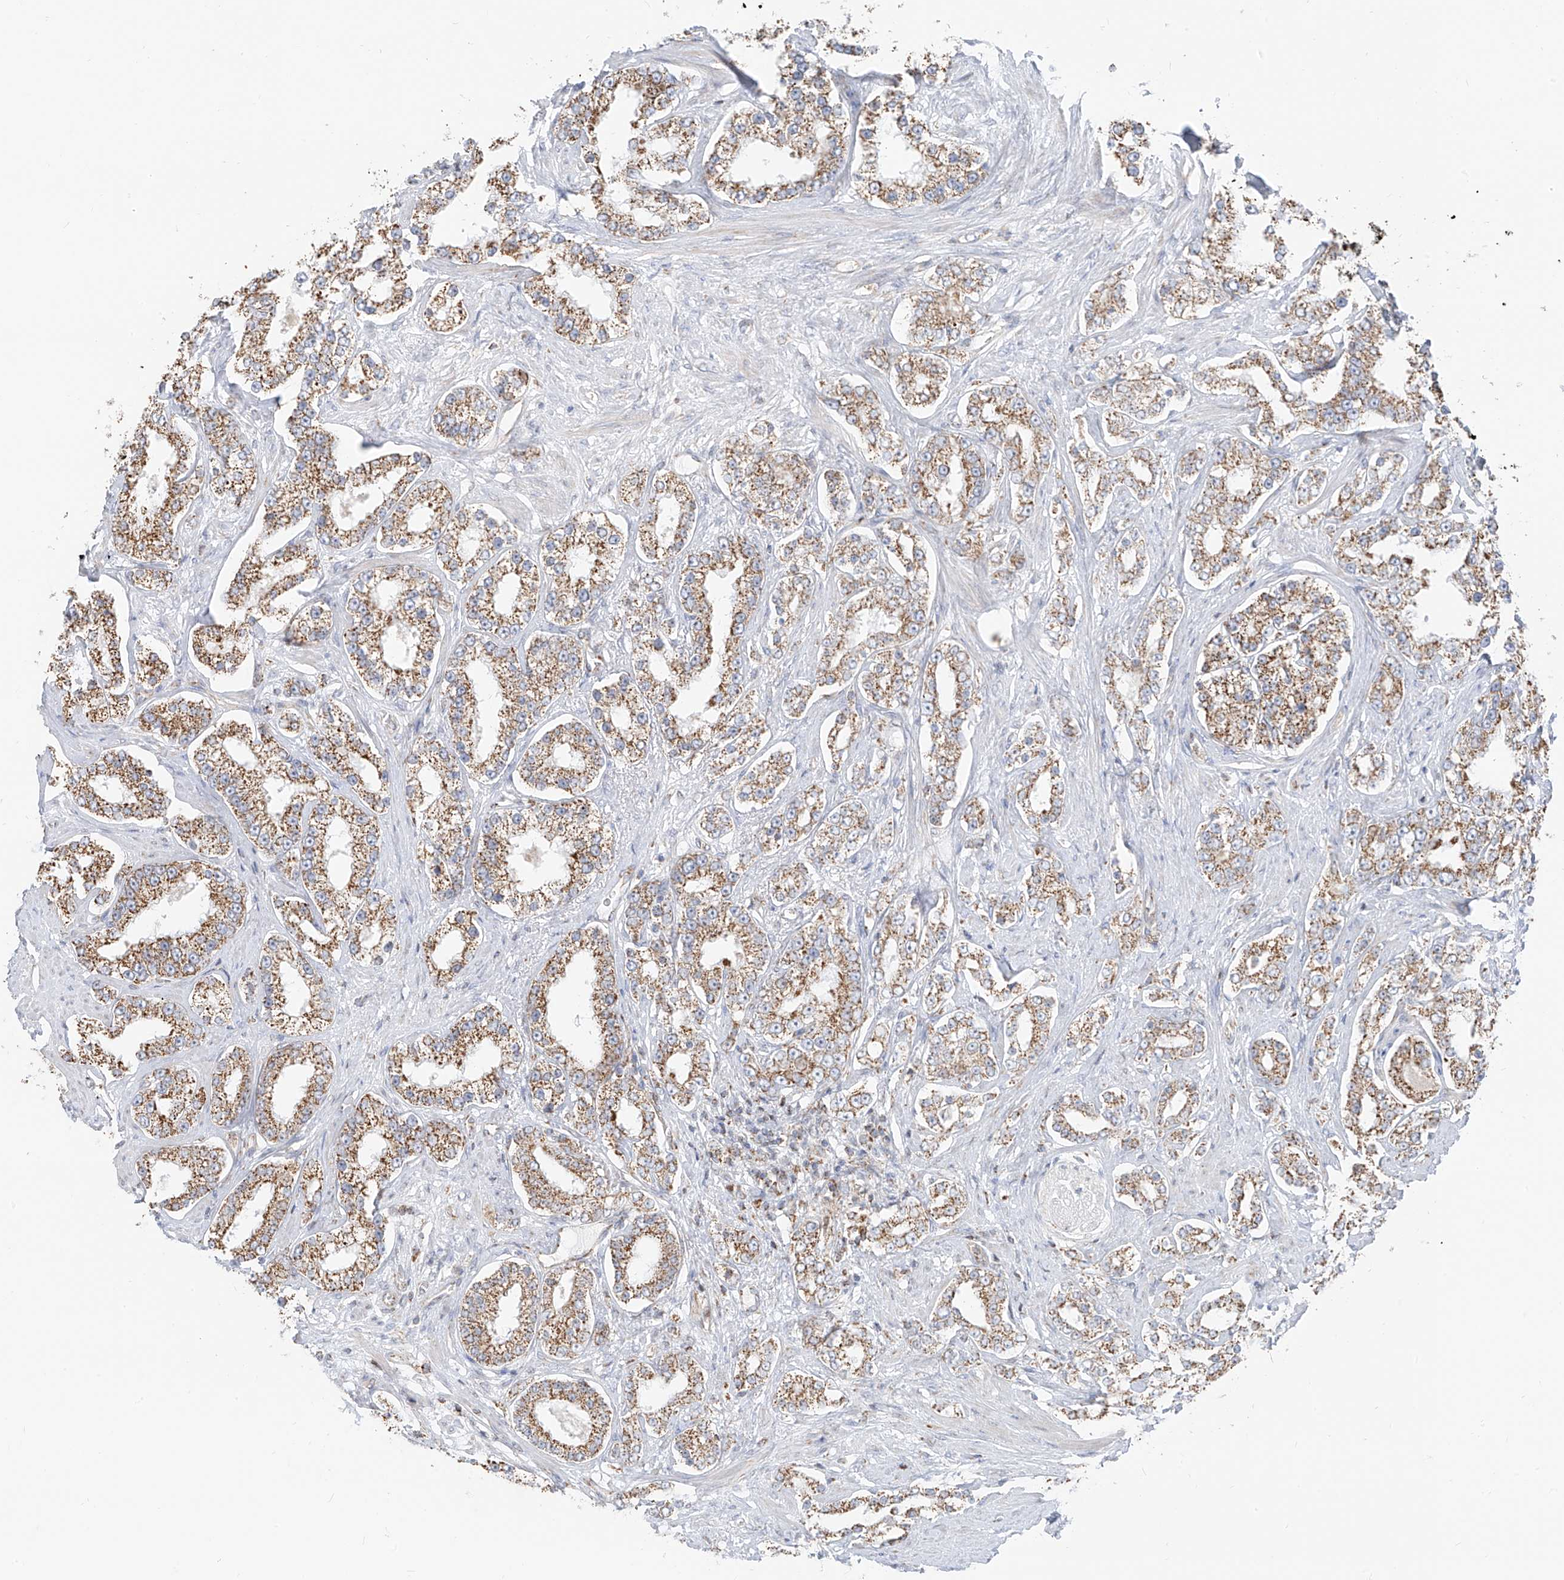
{"staining": {"intensity": "moderate", "quantity": ">75%", "location": "cytoplasmic/membranous"}, "tissue": "prostate cancer", "cell_type": "Tumor cells", "image_type": "cancer", "snomed": [{"axis": "morphology", "description": "Normal tissue, NOS"}, {"axis": "morphology", "description": "Adenocarcinoma, High grade"}, {"axis": "topography", "description": "Prostate"}], "caption": "Protein analysis of prostate adenocarcinoma (high-grade) tissue reveals moderate cytoplasmic/membranous staining in about >75% of tumor cells.", "gene": "ETHE1", "patient": {"sex": "male", "age": 83}}